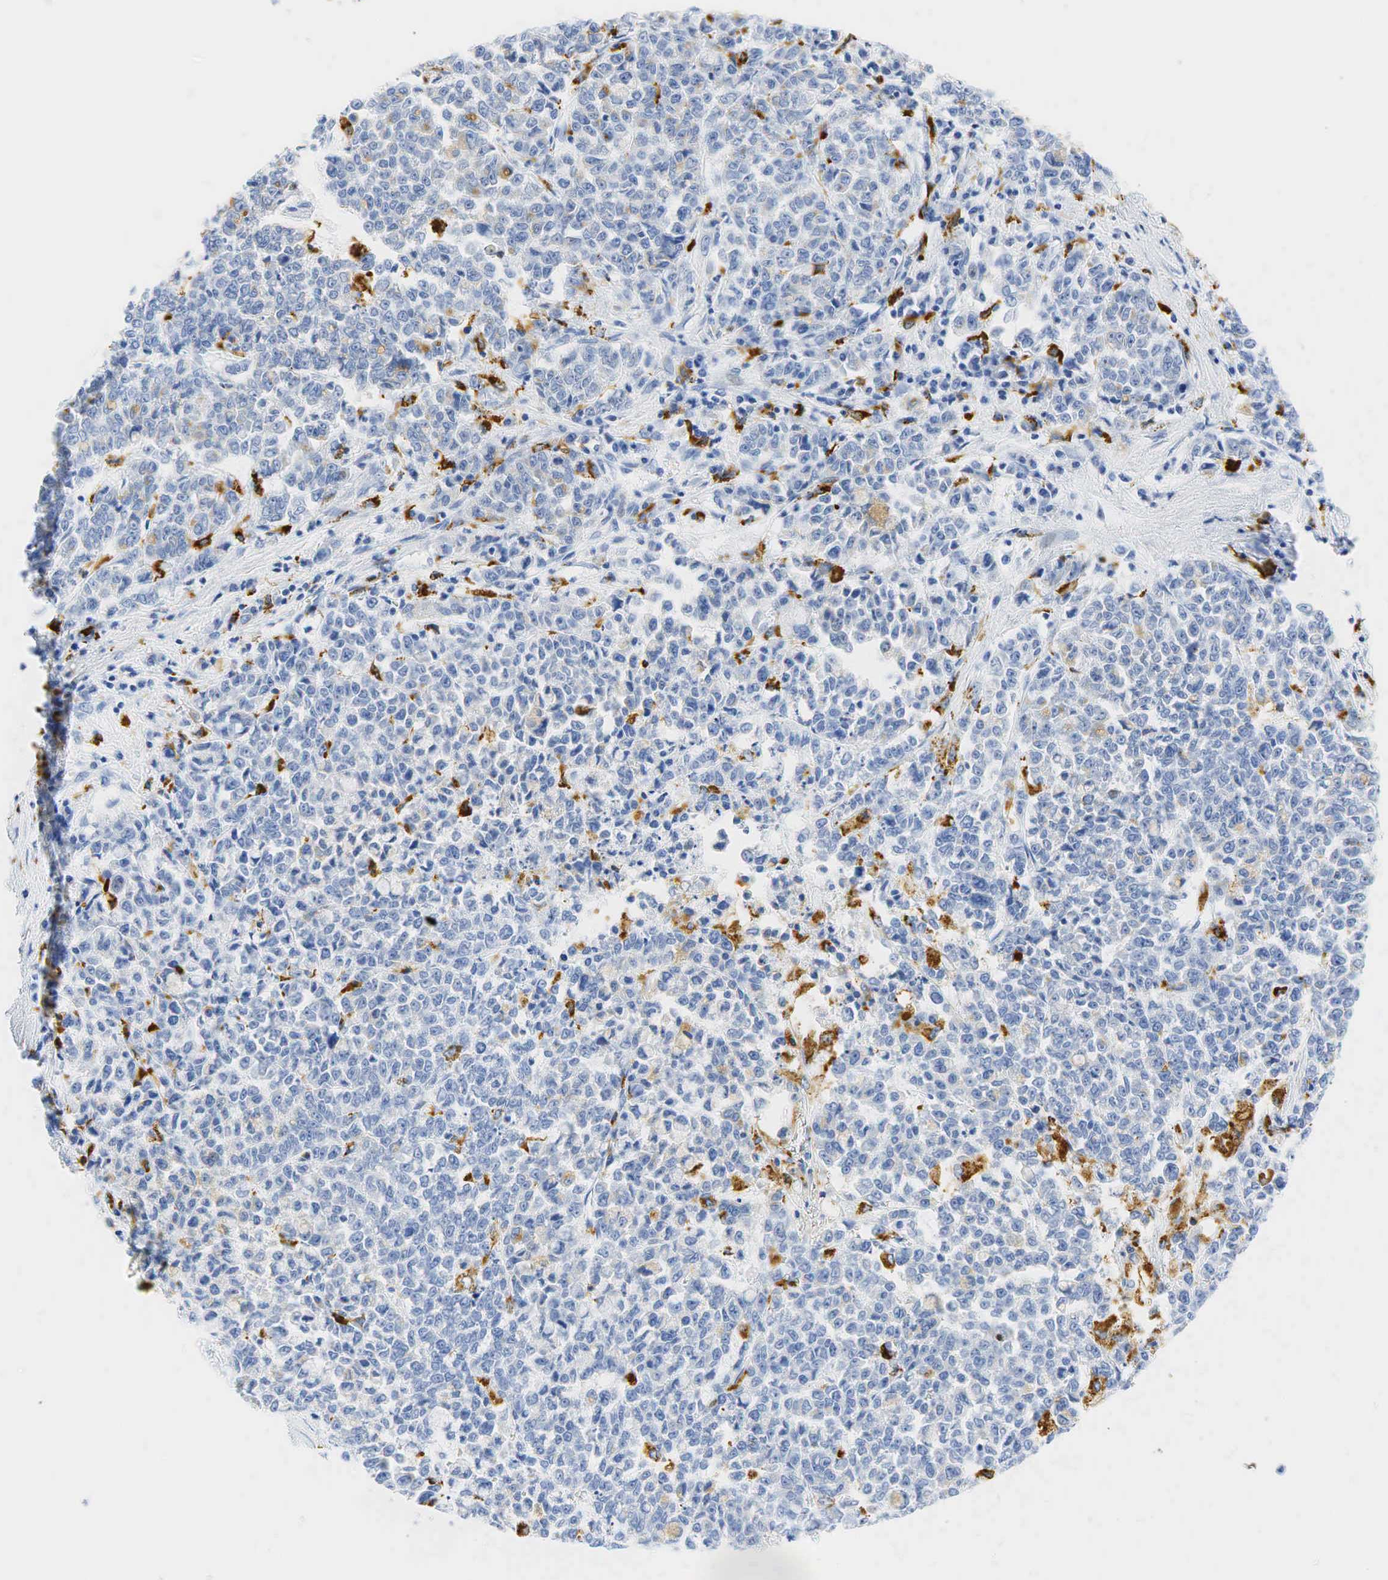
{"staining": {"intensity": "negative", "quantity": "none", "location": "none"}, "tissue": "liver cancer", "cell_type": "Tumor cells", "image_type": "cancer", "snomed": [{"axis": "morphology", "description": "Carcinoma, metastatic, NOS"}, {"axis": "topography", "description": "Liver"}], "caption": "Immunohistochemistry (IHC) micrograph of neoplastic tissue: human liver metastatic carcinoma stained with DAB (3,3'-diaminobenzidine) demonstrates no significant protein positivity in tumor cells. (DAB (3,3'-diaminobenzidine) IHC visualized using brightfield microscopy, high magnification).", "gene": "CD68", "patient": {"sex": "female", "age": 58}}